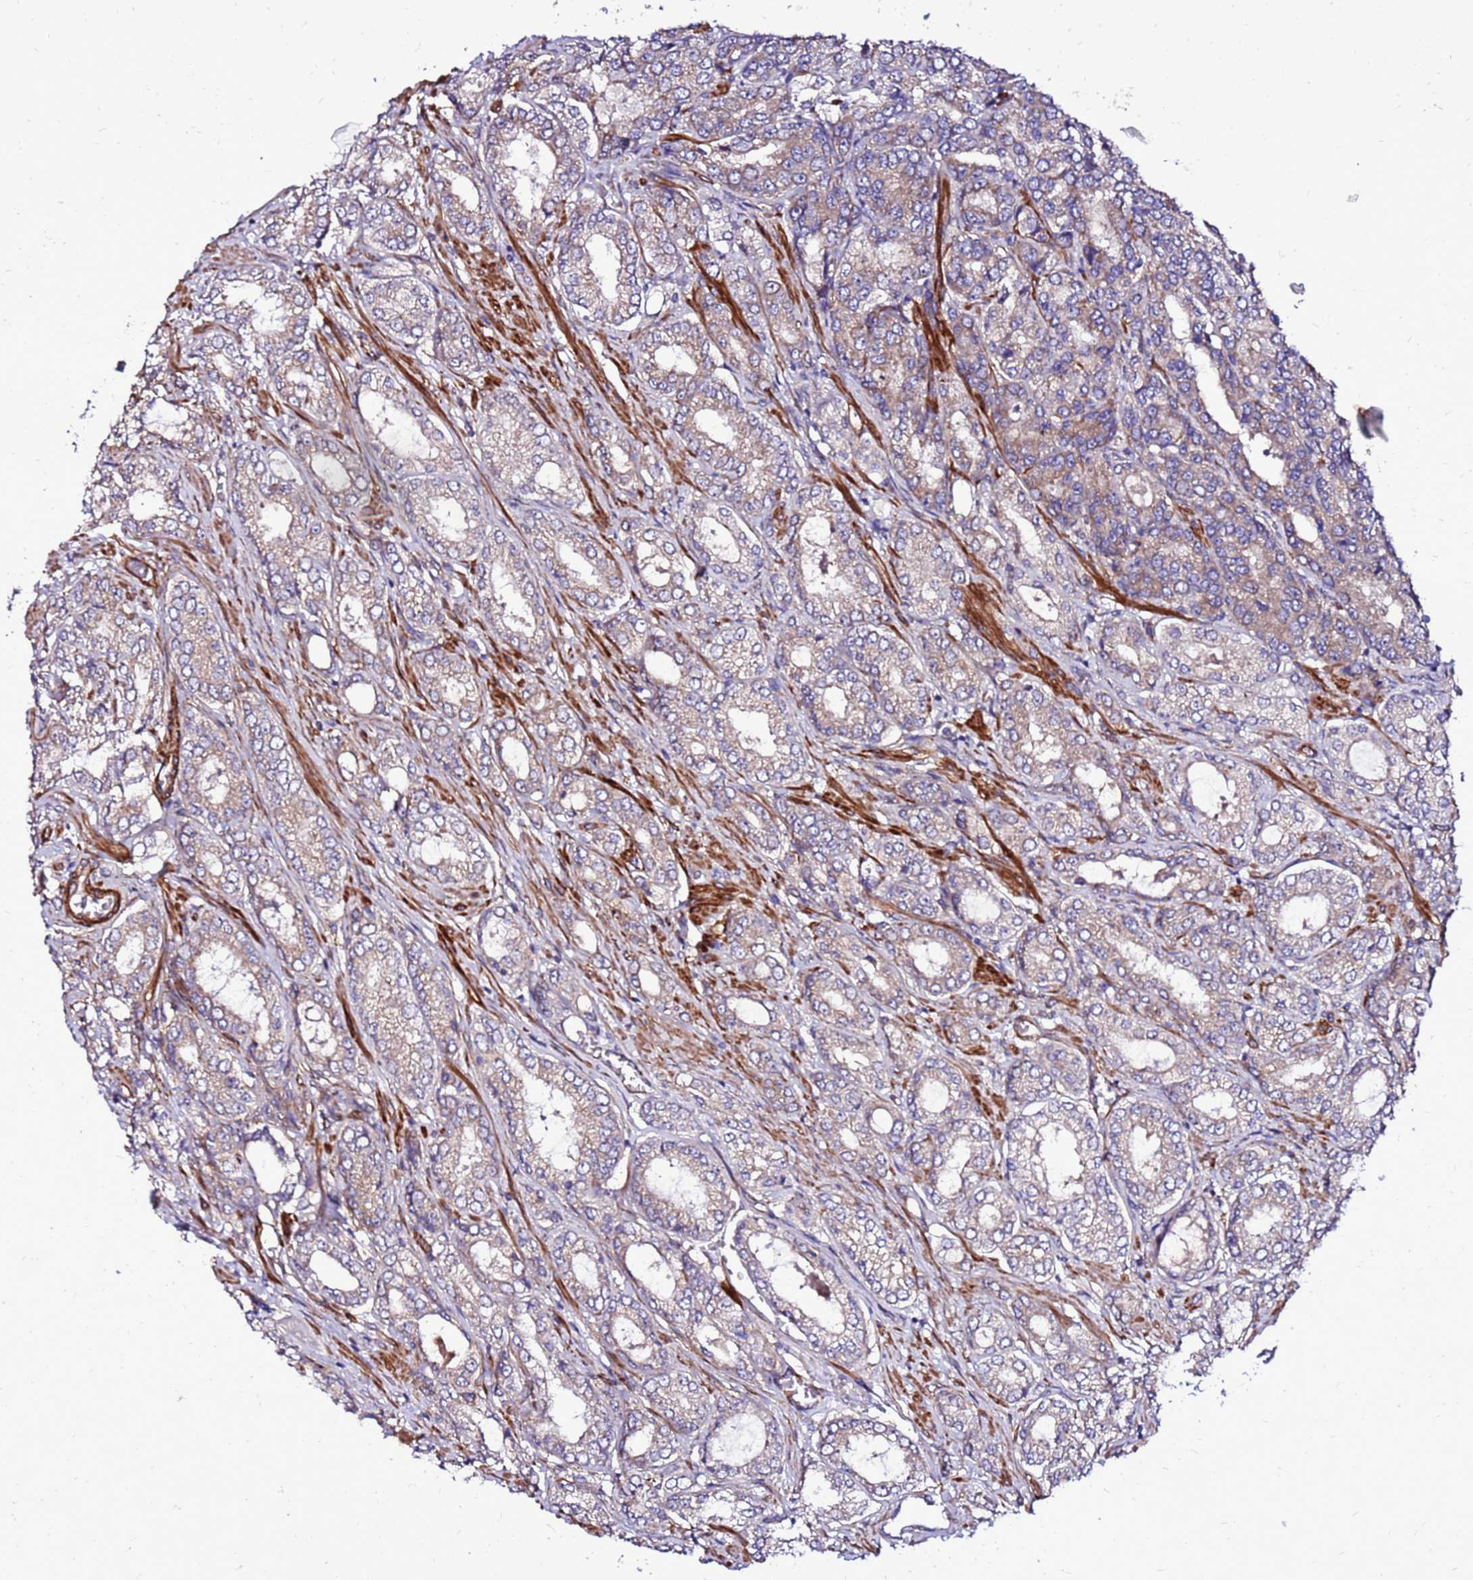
{"staining": {"intensity": "weak", "quantity": ">75%", "location": "cytoplasmic/membranous"}, "tissue": "prostate cancer", "cell_type": "Tumor cells", "image_type": "cancer", "snomed": [{"axis": "morphology", "description": "Adenocarcinoma, High grade"}, {"axis": "topography", "description": "Prostate"}], "caption": "High-magnification brightfield microscopy of high-grade adenocarcinoma (prostate) stained with DAB (3,3'-diaminobenzidine) (brown) and counterstained with hematoxylin (blue). tumor cells exhibit weak cytoplasmic/membranous expression is seen in approximately>75% of cells.", "gene": "EI24", "patient": {"sex": "male", "age": 68}}